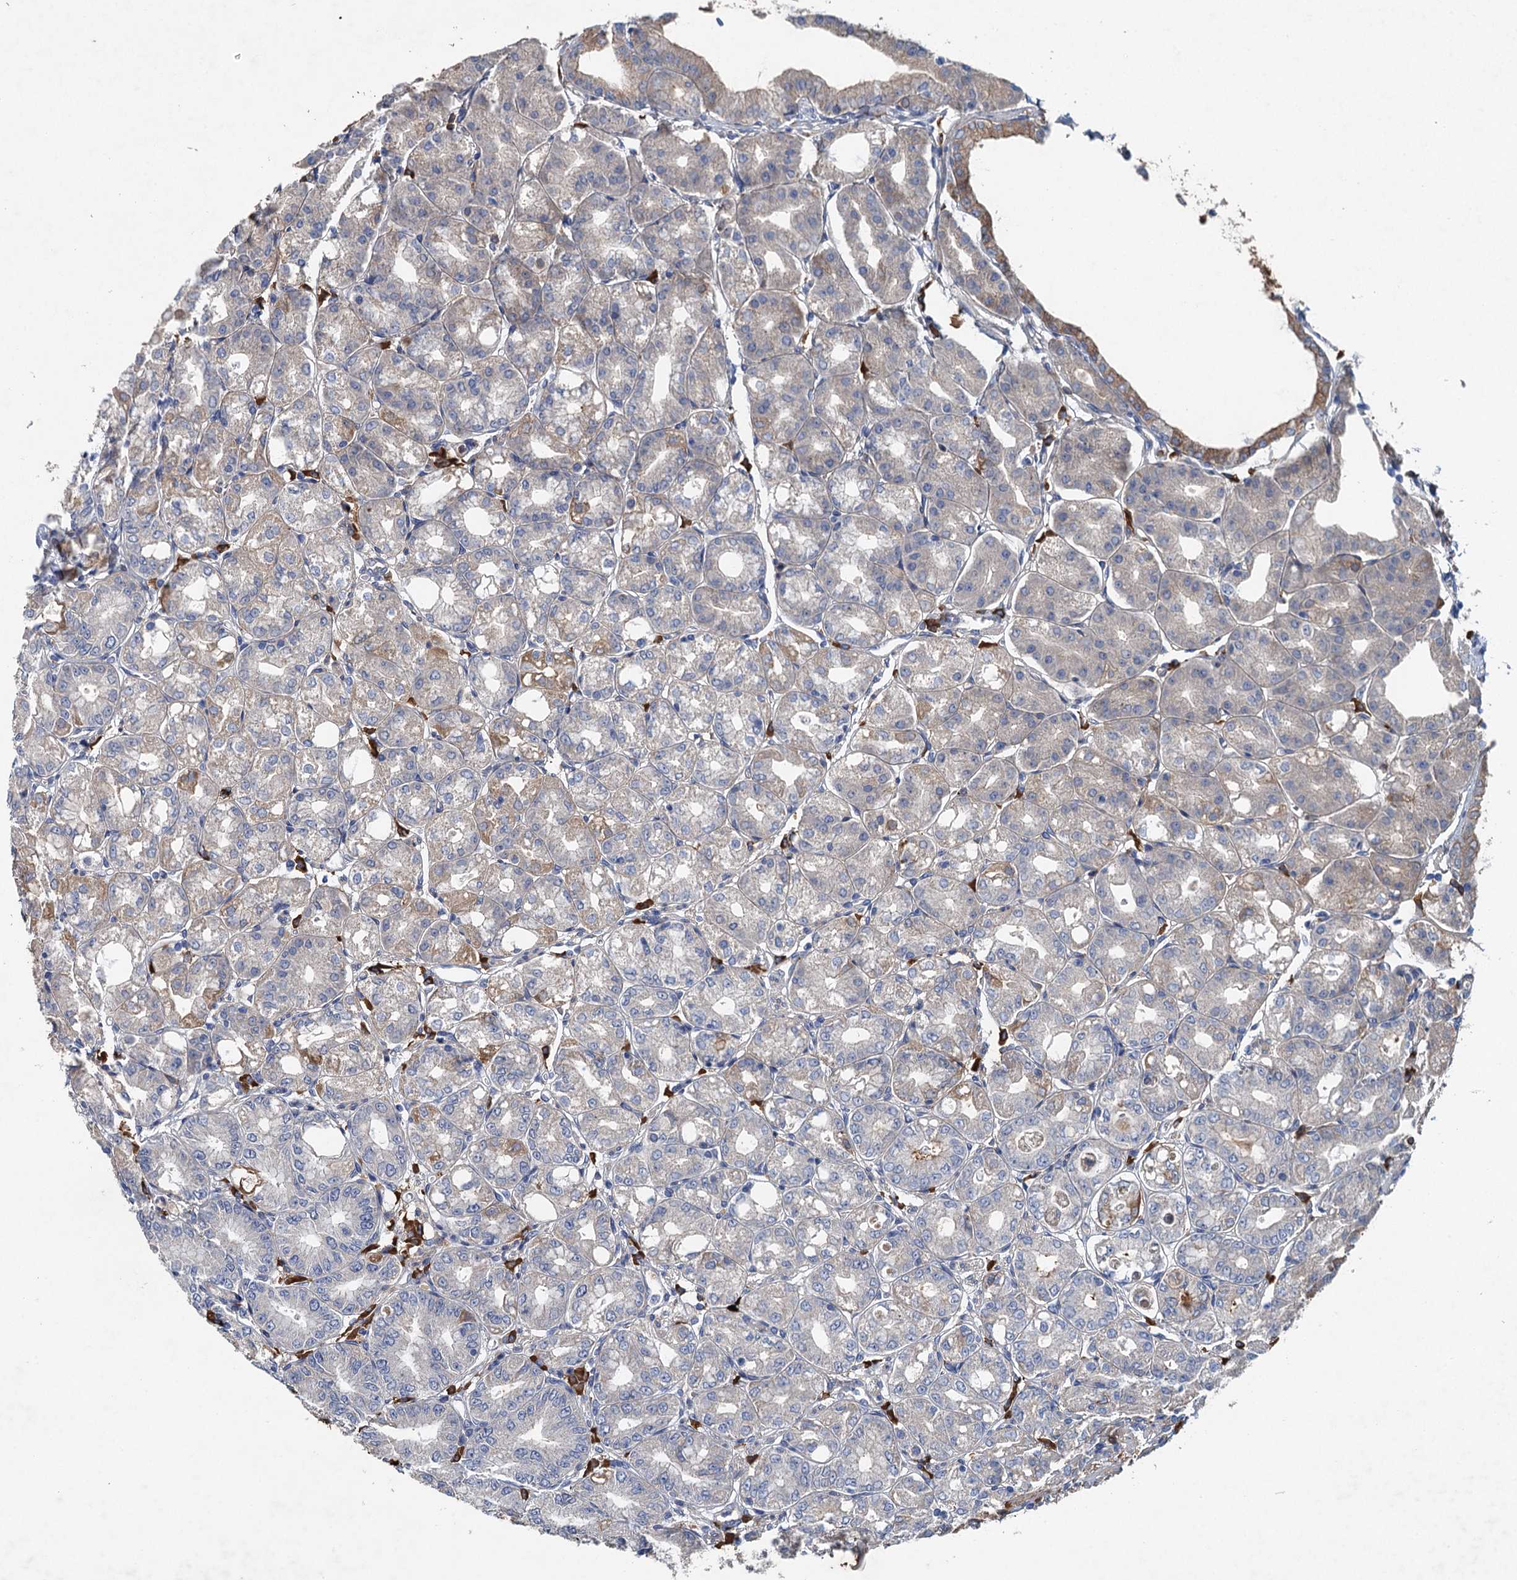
{"staining": {"intensity": "moderate", "quantity": "25%-75%", "location": "cytoplasmic/membranous"}, "tissue": "stomach", "cell_type": "Glandular cells", "image_type": "normal", "snomed": [{"axis": "morphology", "description": "Normal tissue, NOS"}, {"axis": "topography", "description": "Stomach, lower"}], "caption": "Glandular cells display medium levels of moderate cytoplasmic/membranous staining in approximately 25%-75% of cells in unremarkable human stomach. Immunohistochemistry (ihc) stains the protein of interest in brown and the nuclei are stained blue.", "gene": "TPCN1", "patient": {"sex": "male", "age": 71}}